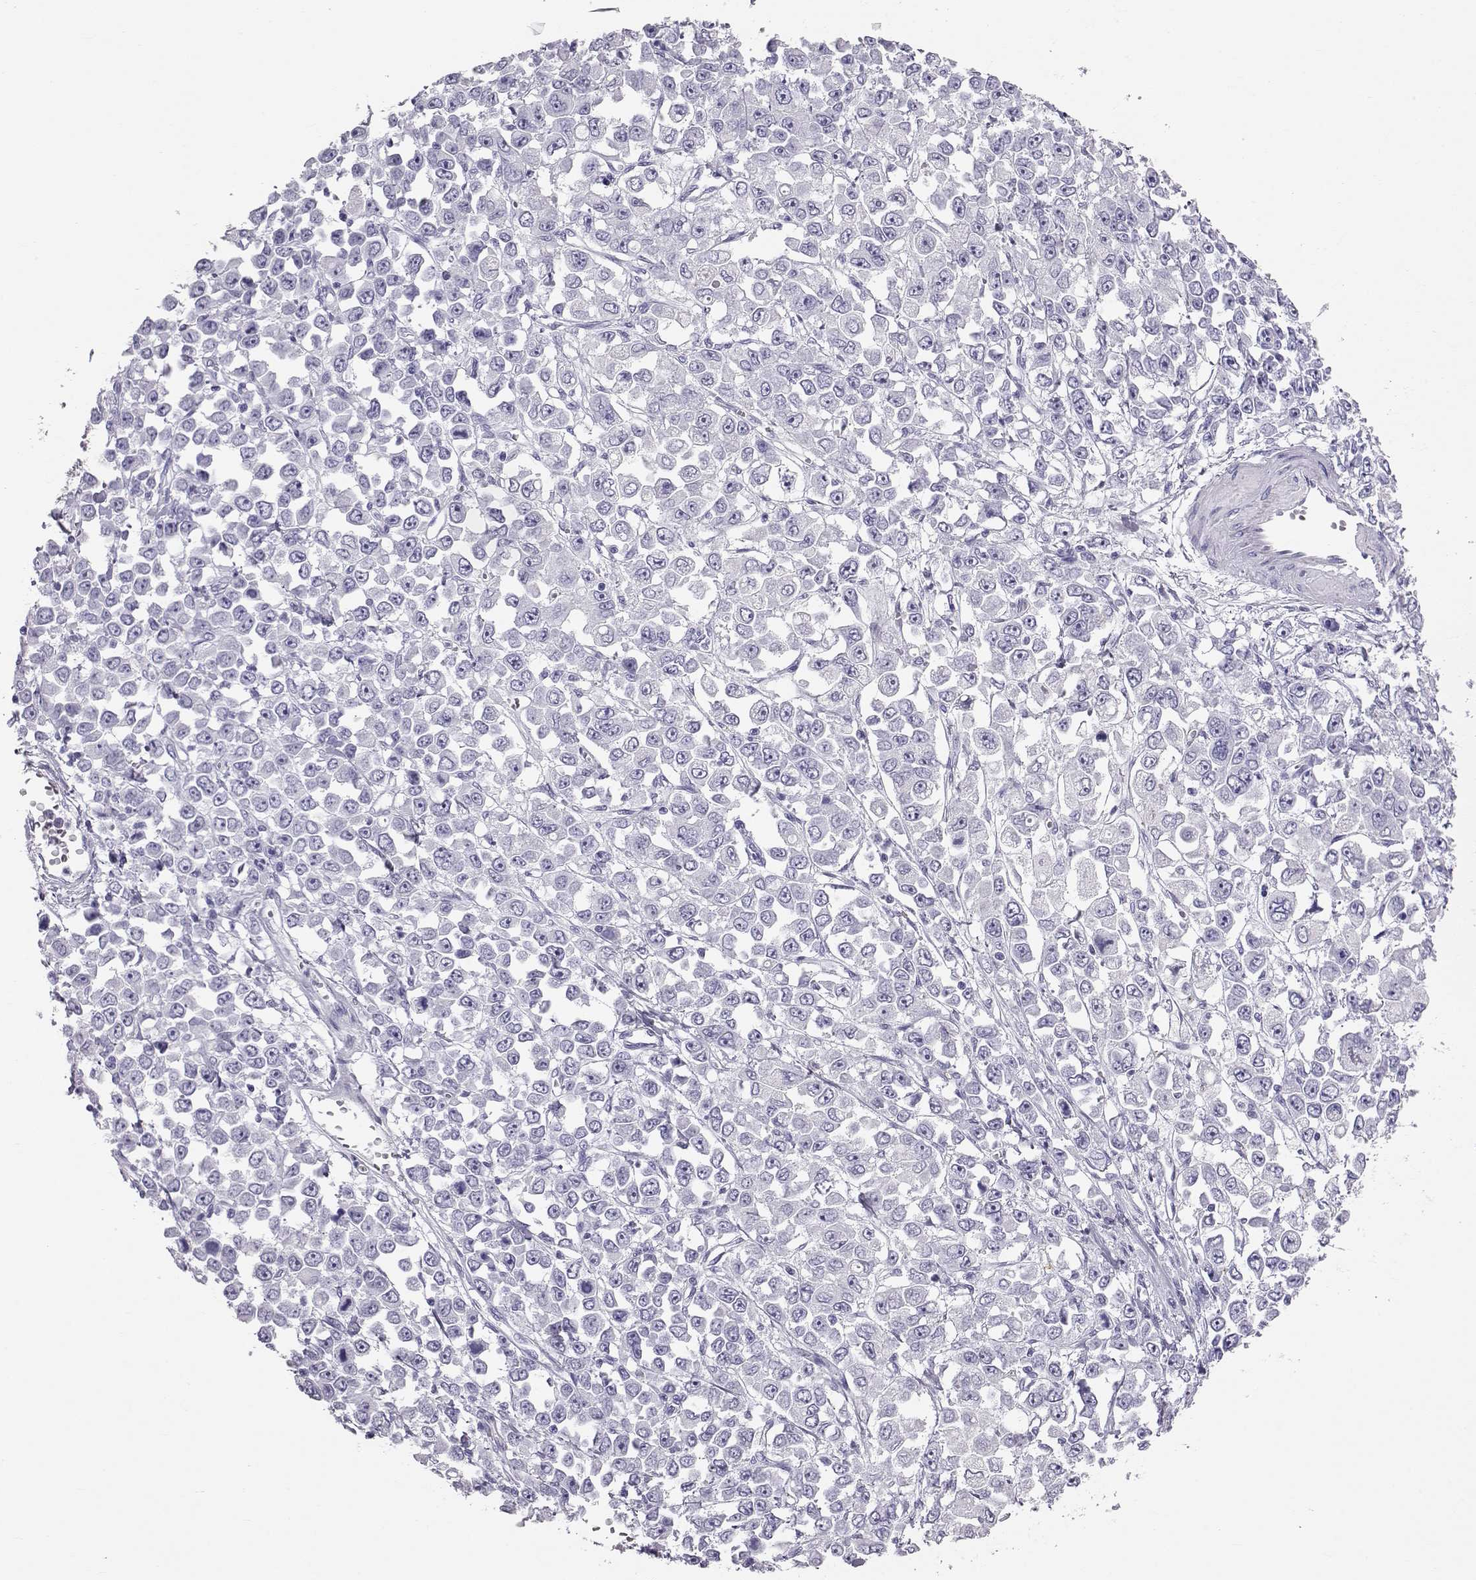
{"staining": {"intensity": "negative", "quantity": "none", "location": "none"}, "tissue": "stomach cancer", "cell_type": "Tumor cells", "image_type": "cancer", "snomed": [{"axis": "morphology", "description": "Adenocarcinoma, NOS"}, {"axis": "topography", "description": "Stomach, upper"}], "caption": "The IHC micrograph has no significant expression in tumor cells of stomach cancer (adenocarcinoma) tissue.", "gene": "RD3", "patient": {"sex": "male", "age": 70}}